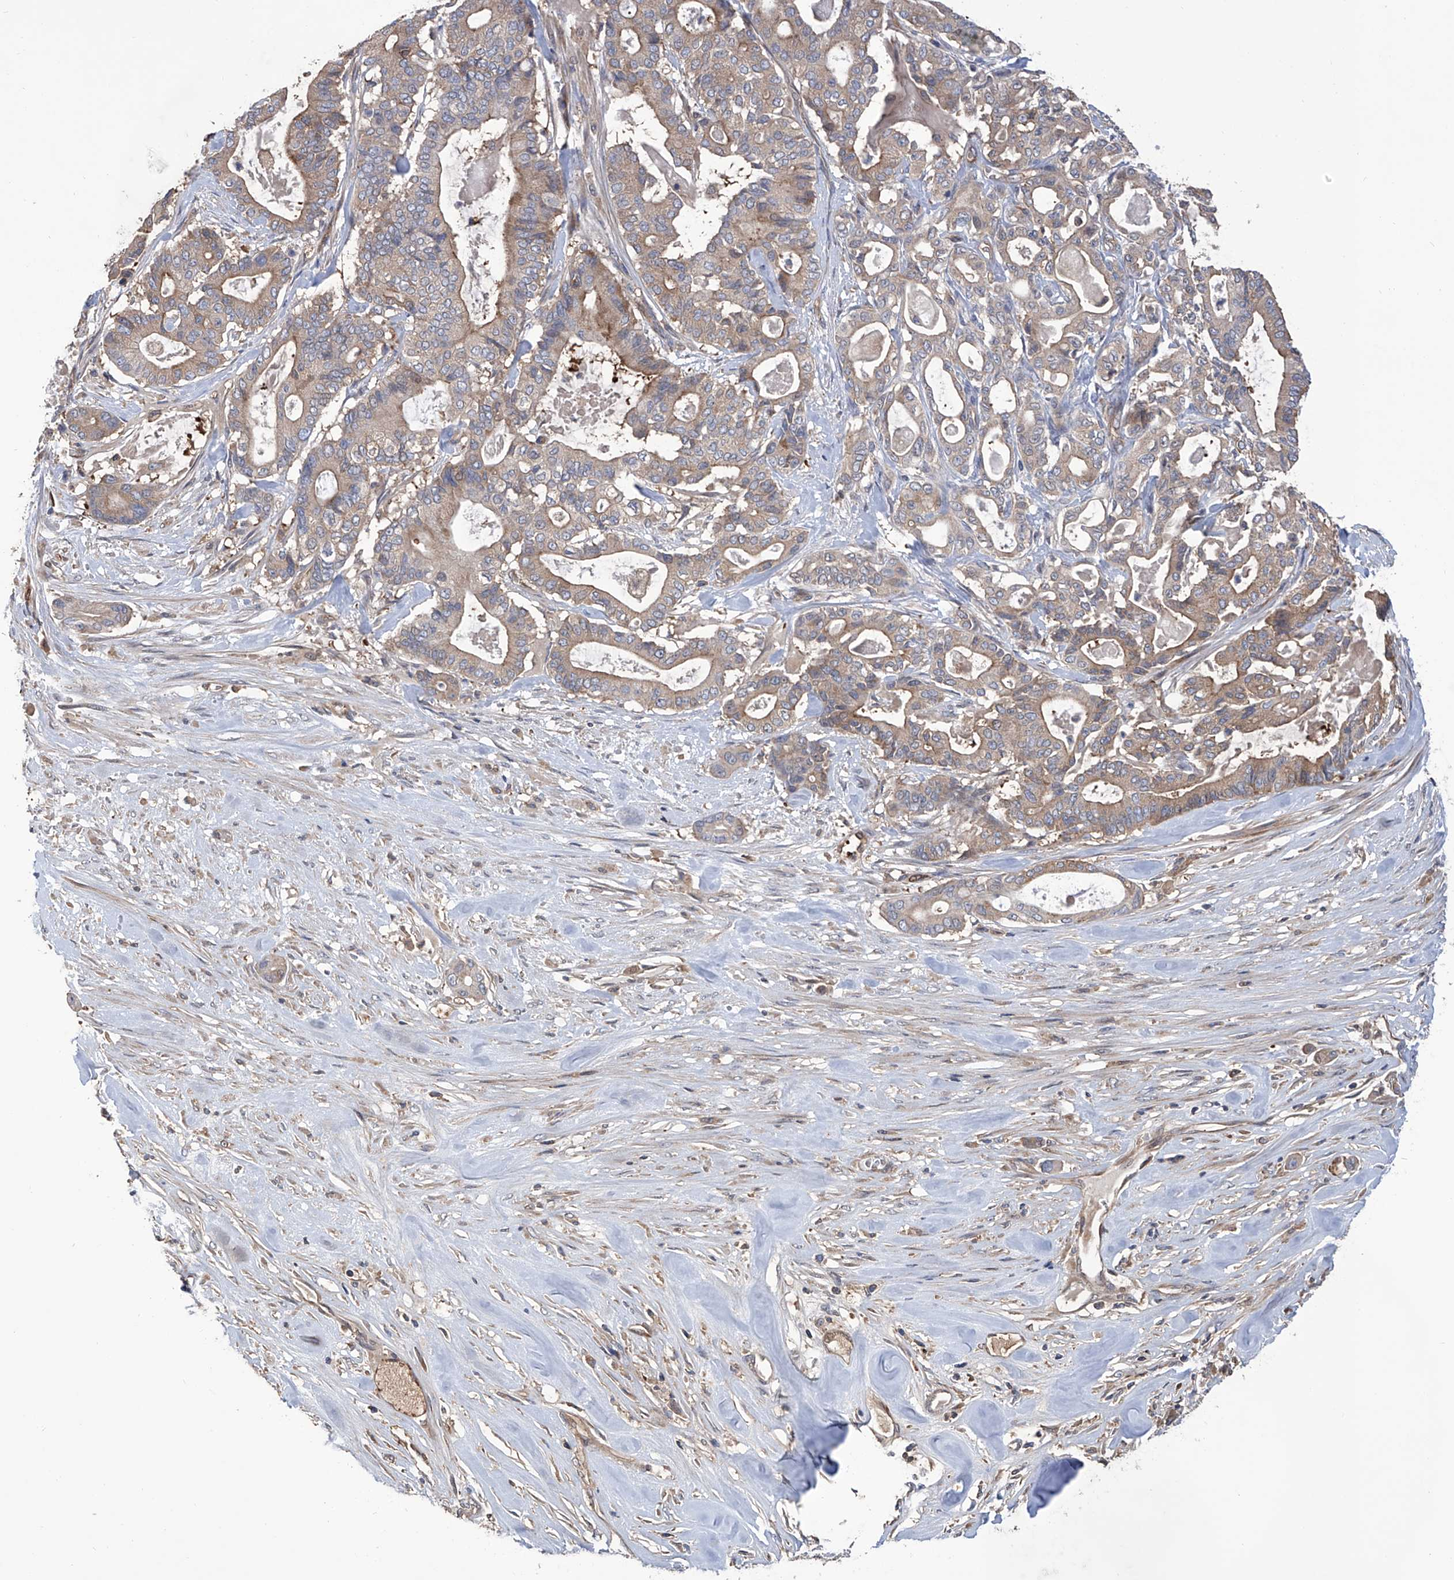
{"staining": {"intensity": "weak", "quantity": ">75%", "location": "cytoplasmic/membranous"}, "tissue": "pancreatic cancer", "cell_type": "Tumor cells", "image_type": "cancer", "snomed": [{"axis": "morphology", "description": "Adenocarcinoma, NOS"}, {"axis": "topography", "description": "Pancreas"}], "caption": "Weak cytoplasmic/membranous staining for a protein is appreciated in about >75% of tumor cells of pancreatic adenocarcinoma using immunohistochemistry (IHC).", "gene": "NUDT17", "patient": {"sex": "male", "age": 63}}